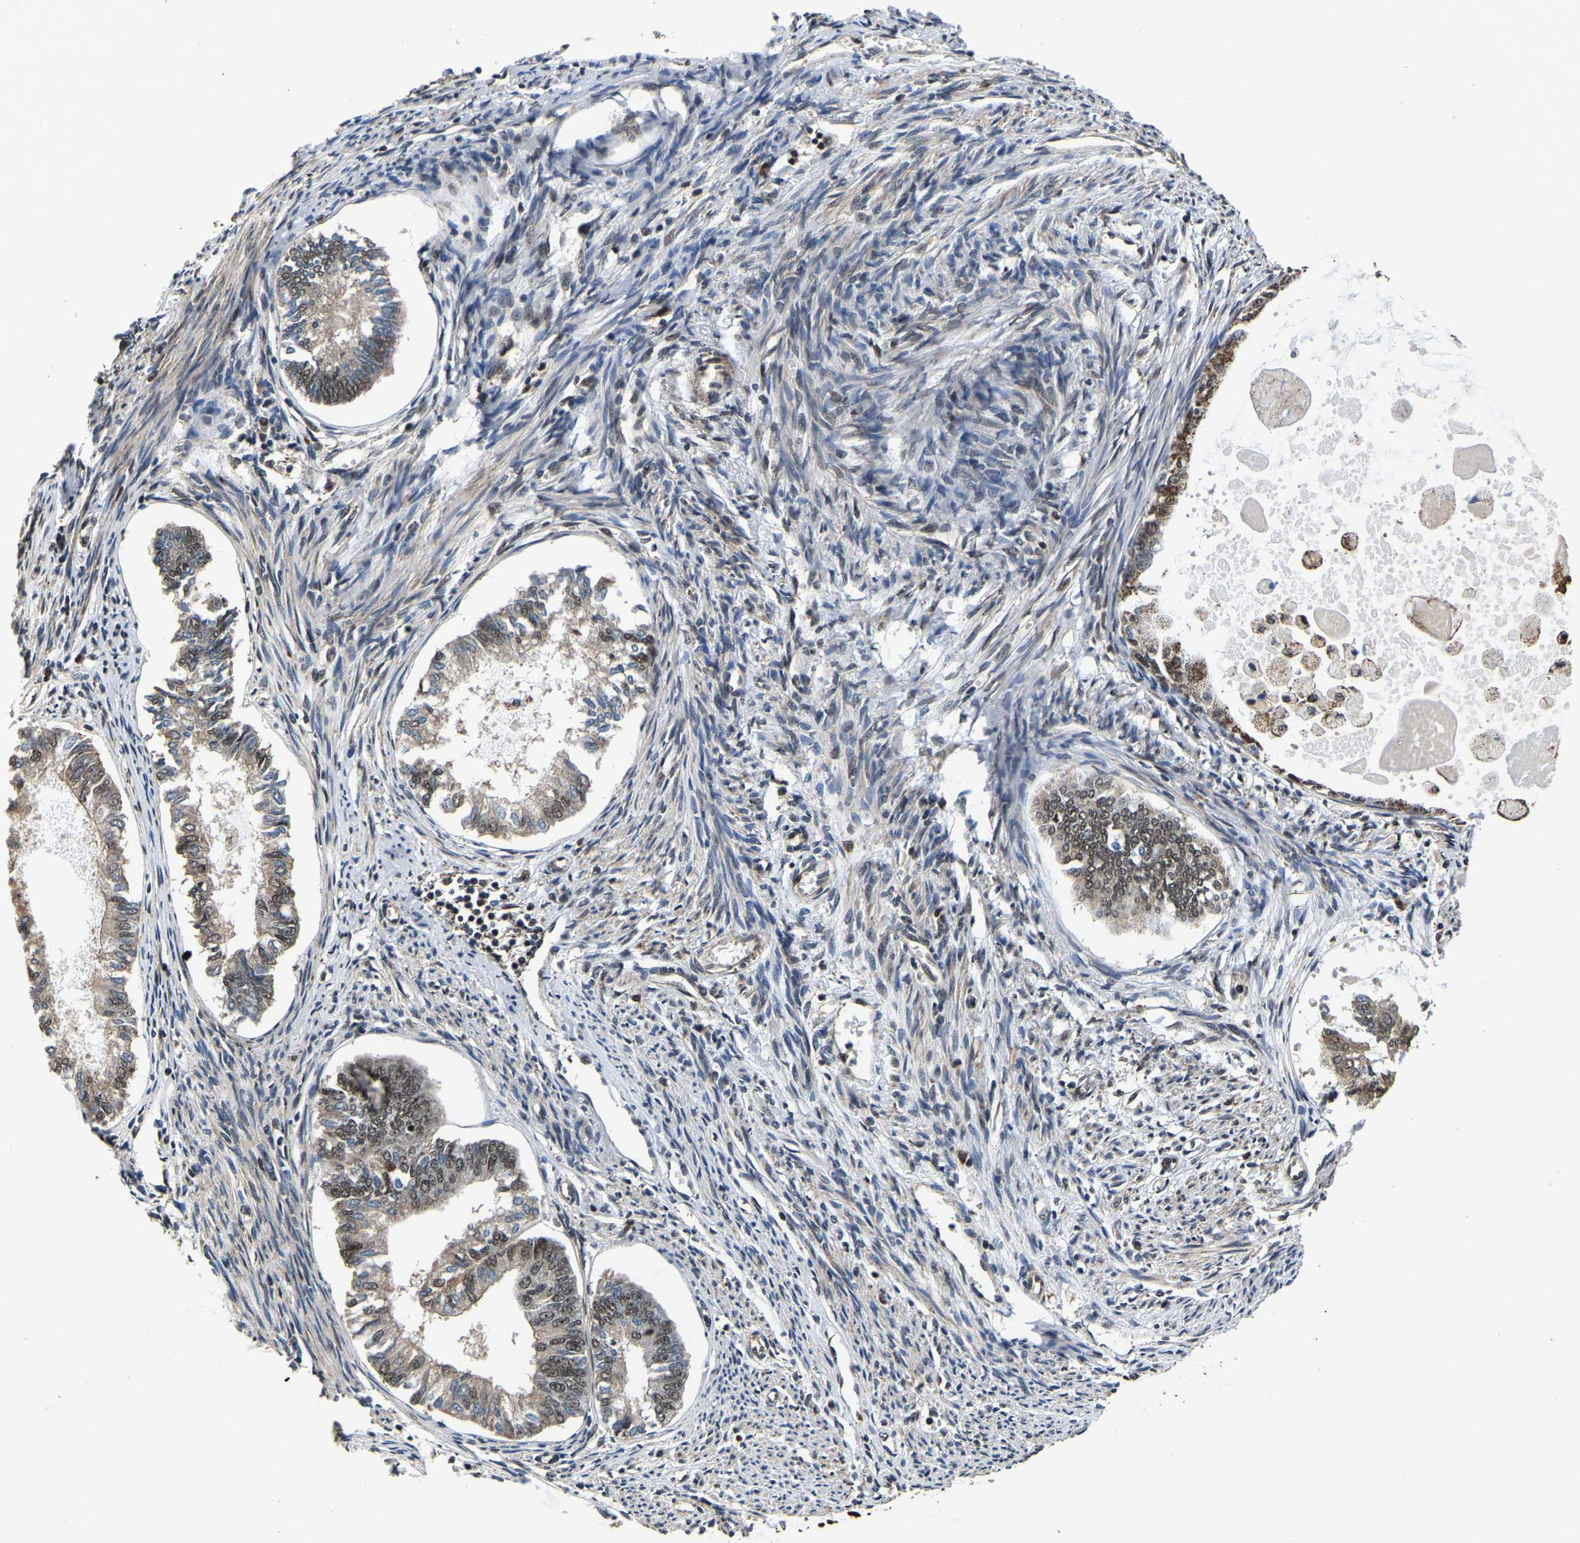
{"staining": {"intensity": "weak", "quantity": ">75%", "location": "nuclear"}, "tissue": "endometrial cancer", "cell_type": "Tumor cells", "image_type": "cancer", "snomed": [{"axis": "morphology", "description": "Adenocarcinoma, NOS"}, {"axis": "topography", "description": "Endometrium"}], "caption": "Protein expression analysis of adenocarcinoma (endometrial) reveals weak nuclear staining in approximately >75% of tumor cells.", "gene": "CIAO1", "patient": {"sex": "female", "age": 86}}